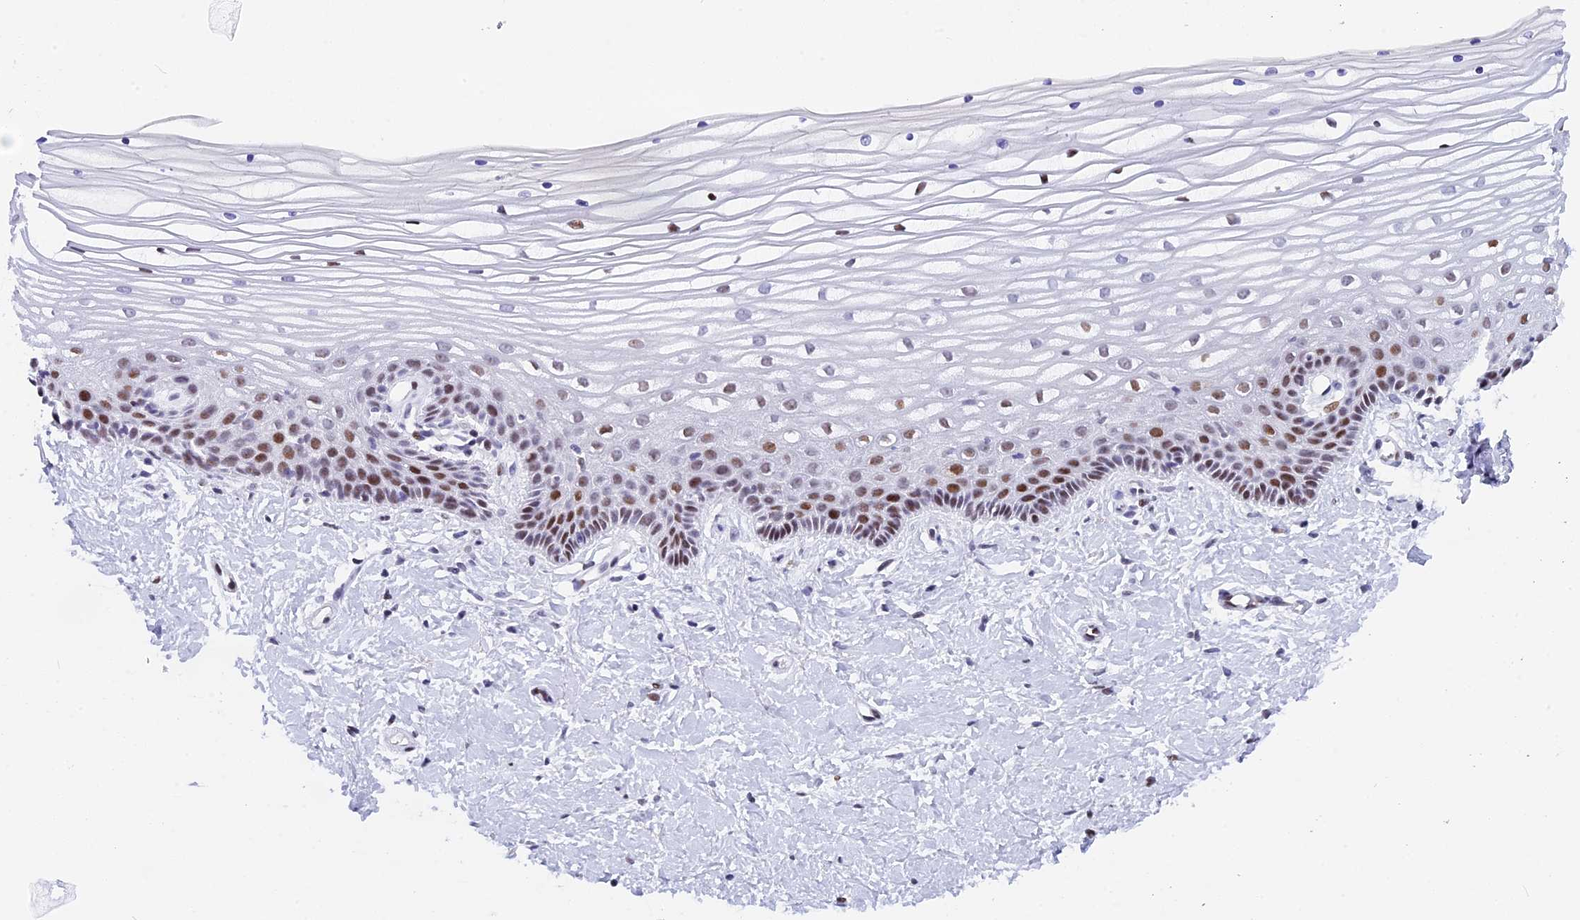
{"staining": {"intensity": "moderate", "quantity": "25%-75%", "location": "nuclear"}, "tissue": "vagina", "cell_type": "Squamous epithelial cells", "image_type": "normal", "snomed": [{"axis": "morphology", "description": "Normal tissue, NOS"}, {"axis": "topography", "description": "Vagina"}, {"axis": "topography", "description": "Cervix"}], "caption": "Protein expression analysis of normal human vagina reveals moderate nuclear expression in about 25%-75% of squamous epithelial cells. (brown staining indicates protein expression, while blue staining denotes nuclei).", "gene": "NSA2", "patient": {"sex": "female", "age": 40}}